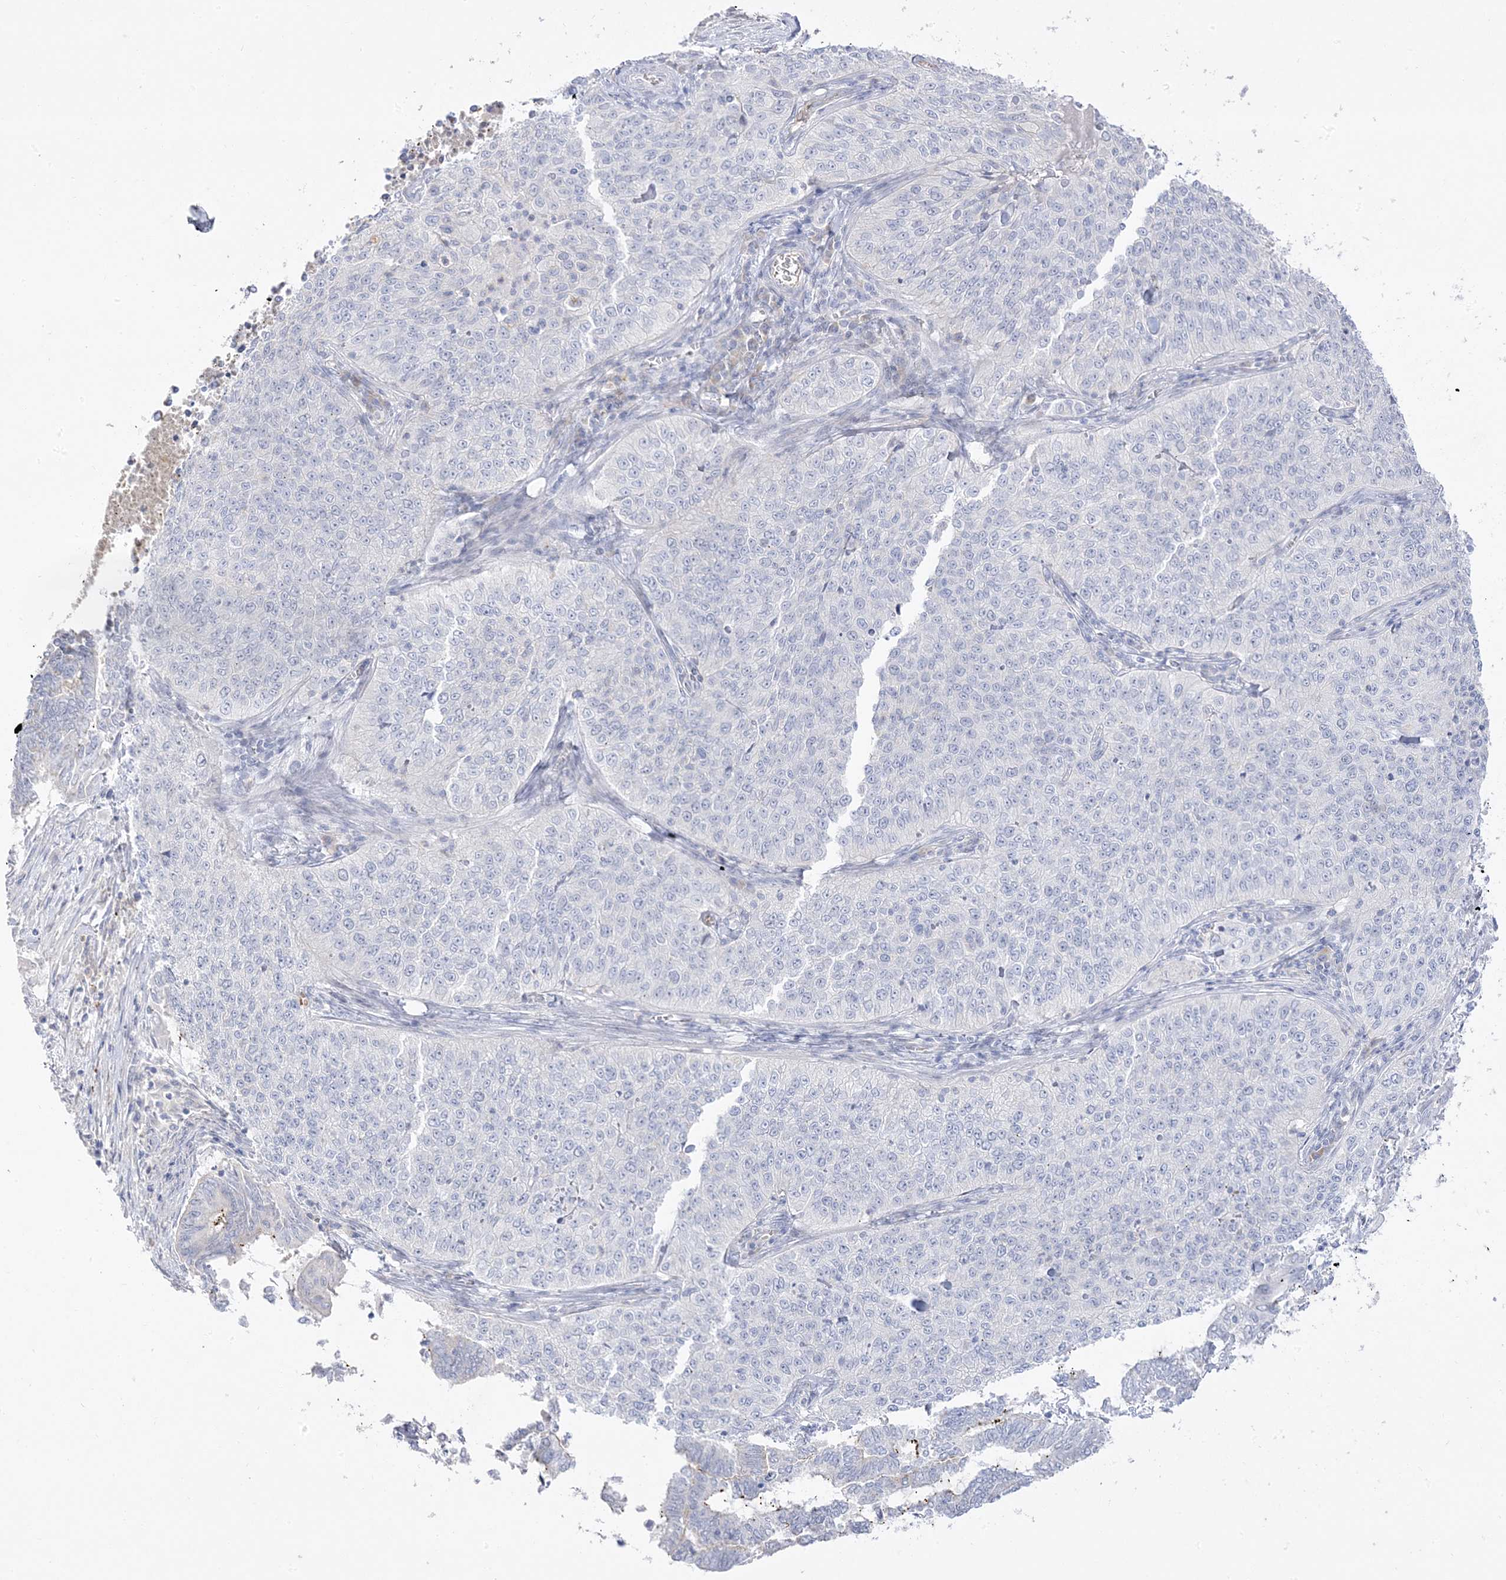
{"staining": {"intensity": "negative", "quantity": "none", "location": "none"}, "tissue": "cervical cancer", "cell_type": "Tumor cells", "image_type": "cancer", "snomed": [{"axis": "morphology", "description": "Squamous cell carcinoma, NOS"}, {"axis": "topography", "description": "Cervix"}], "caption": "High power microscopy histopathology image of an immunohistochemistry histopathology image of cervical squamous cell carcinoma, revealing no significant expression in tumor cells.", "gene": "TRANK1", "patient": {"sex": "female", "age": 35}}